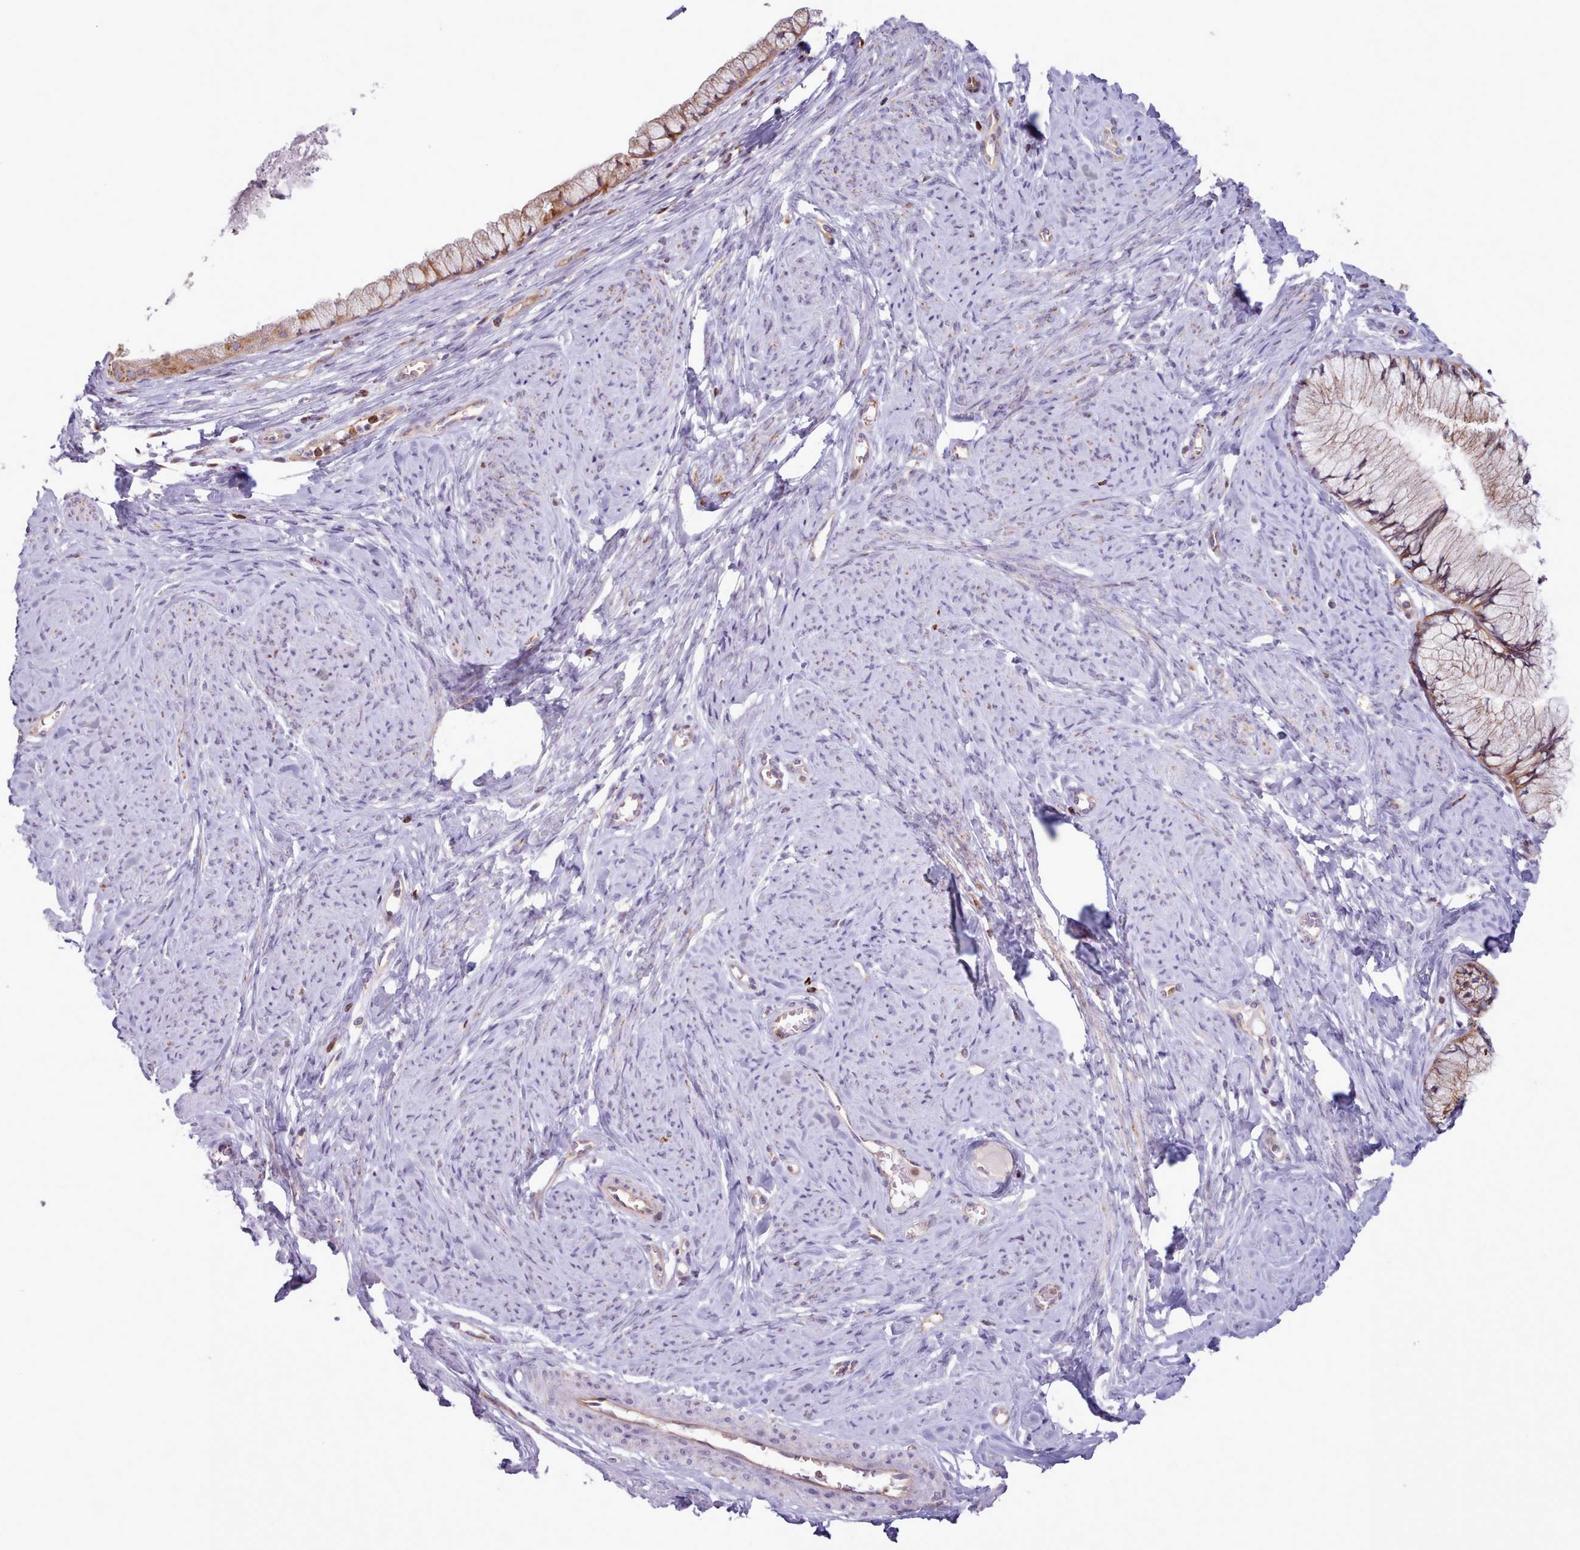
{"staining": {"intensity": "moderate", "quantity": ">75%", "location": "cytoplasmic/membranous"}, "tissue": "cervix", "cell_type": "Glandular cells", "image_type": "normal", "snomed": [{"axis": "morphology", "description": "Normal tissue, NOS"}, {"axis": "topography", "description": "Cervix"}], "caption": "Unremarkable cervix was stained to show a protein in brown. There is medium levels of moderate cytoplasmic/membranous positivity in about >75% of glandular cells. Nuclei are stained in blue.", "gene": "CRYBG1", "patient": {"sex": "female", "age": 42}}